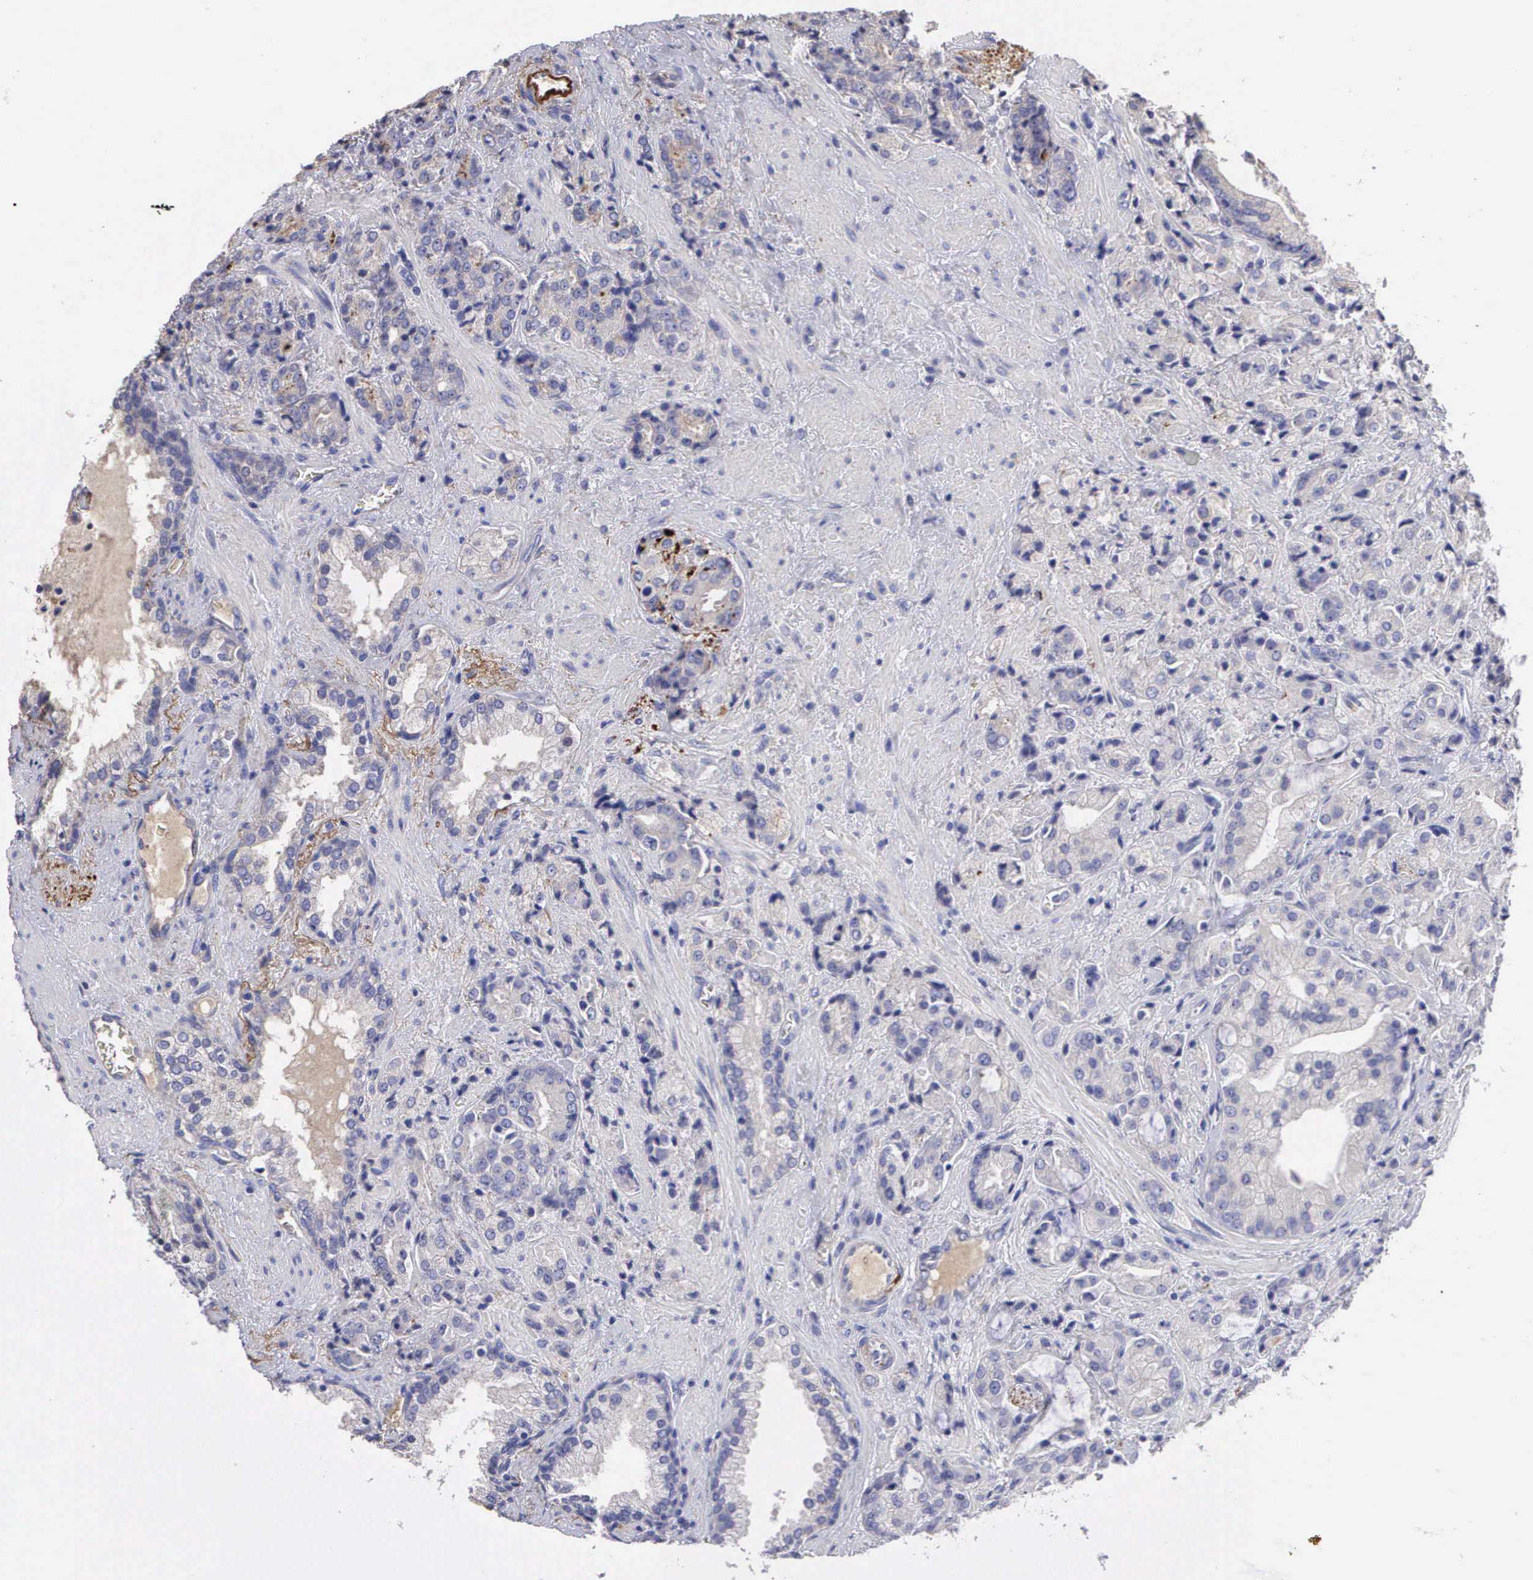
{"staining": {"intensity": "weak", "quantity": "25%-75%", "location": "cytoplasmic/membranous"}, "tissue": "prostate cancer", "cell_type": "Tumor cells", "image_type": "cancer", "snomed": [{"axis": "morphology", "description": "Adenocarcinoma, Medium grade"}, {"axis": "topography", "description": "Prostate"}], "caption": "Immunohistochemistry (IHC) staining of prostate medium-grade adenocarcinoma, which demonstrates low levels of weak cytoplasmic/membranous positivity in approximately 25%-75% of tumor cells indicating weak cytoplasmic/membranous protein positivity. The staining was performed using DAB (3,3'-diaminobenzidine) (brown) for protein detection and nuclei were counterstained in hematoxylin (blue).", "gene": "CLU", "patient": {"sex": "male", "age": 70}}